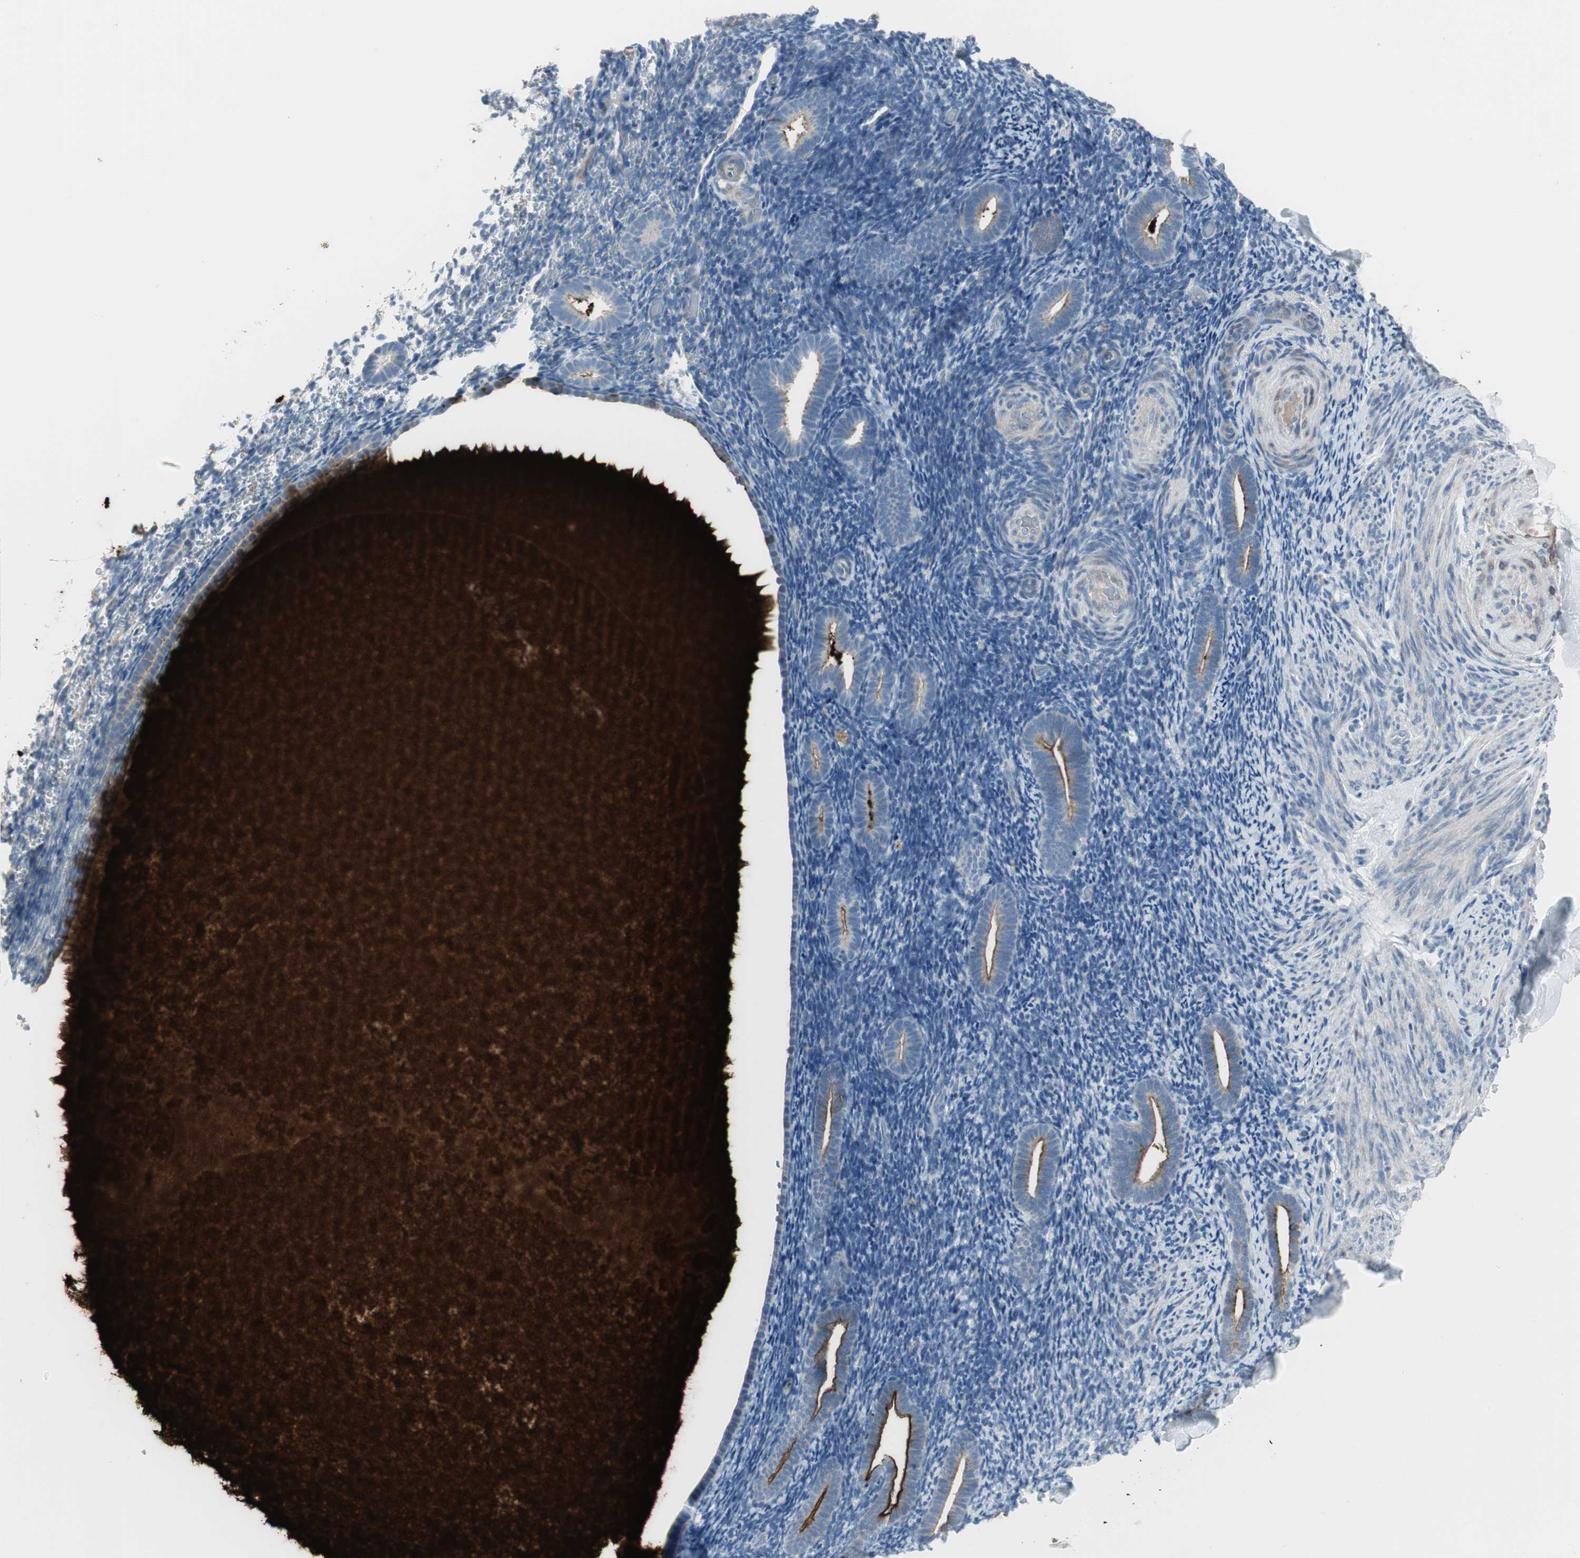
{"staining": {"intensity": "negative", "quantity": "none", "location": "none"}, "tissue": "endometrium", "cell_type": "Cells in endometrial stroma", "image_type": "normal", "snomed": [{"axis": "morphology", "description": "Normal tissue, NOS"}, {"axis": "topography", "description": "Endometrium"}], "caption": "Image shows no protein staining in cells in endometrial stroma of unremarkable endometrium.", "gene": "PIGR", "patient": {"sex": "female", "age": 51}}